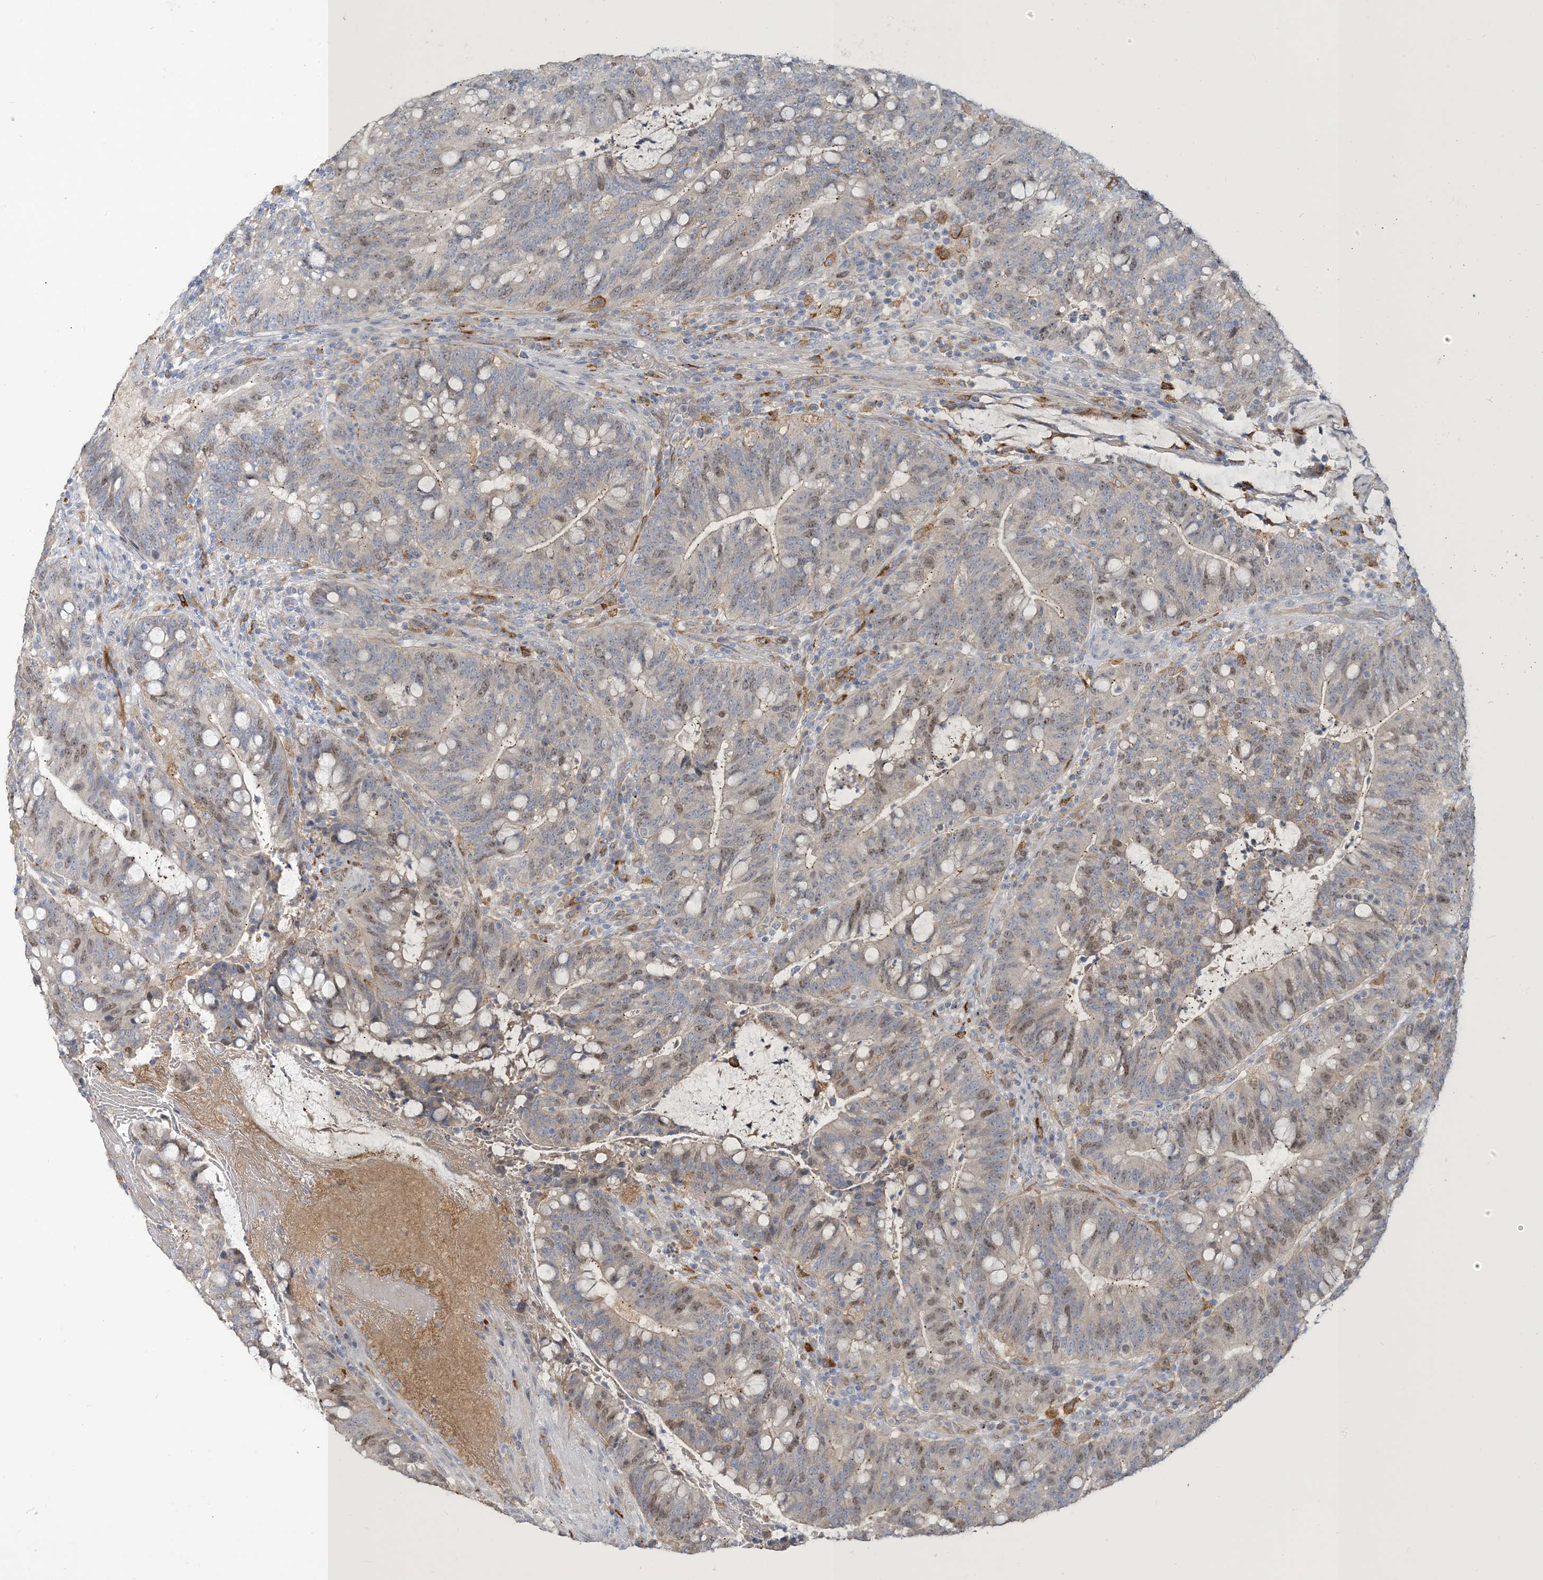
{"staining": {"intensity": "weak", "quantity": "25%-75%", "location": "cytoplasmic/membranous,nuclear"}, "tissue": "colorectal cancer", "cell_type": "Tumor cells", "image_type": "cancer", "snomed": [{"axis": "morphology", "description": "Adenocarcinoma, NOS"}, {"axis": "topography", "description": "Colon"}], "caption": "Colorectal adenocarcinoma tissue exhibits weak cytoplasmic/membranous and nuclear expression in about 25%-75% of tumor cells", "gene": "PEAR1", "patient": {"sex": "female", "age": 66}}